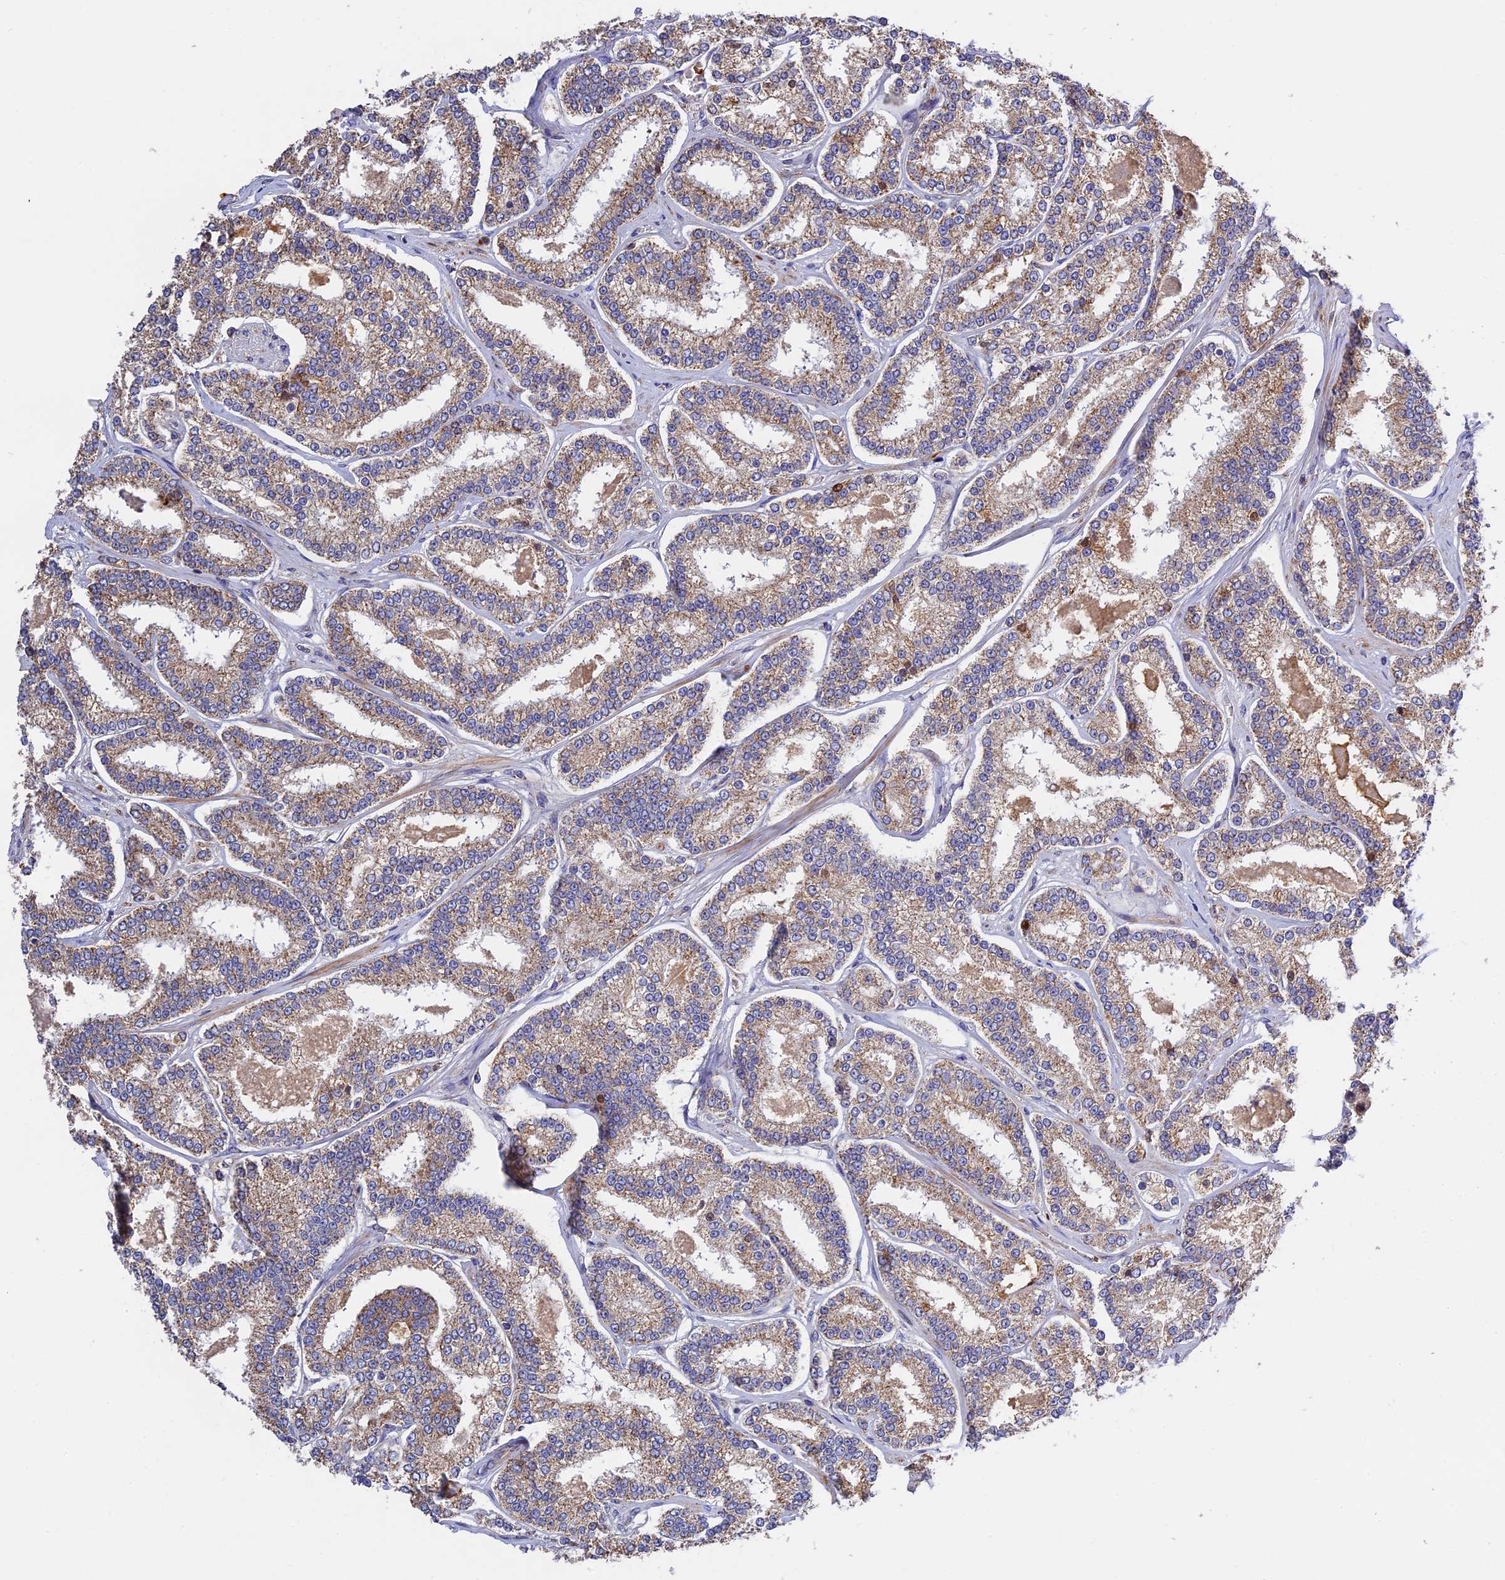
{"staining": {"intensity": "moderate", "quantity": ">75%", "location": "cytoplasmic/membranous"}, "tissue": "prostate cancer", "cell_type": "Tumor cells", "image_type": "cancer", "snomed": [{"axis": "morphology", "description": "Normal tissue, NOS"}, {"axis": "morphology", "description": "Adenocarcinoma, High grade"}, {"axis": "topography", "description": "Prostate"}], "caption": "An image of human prostate cancer stained for a protein exhibits moderate cytoplasmic/membranous brown staining in tumor cells. Nuclei are stained in blue.", "gene": "OCEL1", "patient": {"sex": "male", "age": 83}}